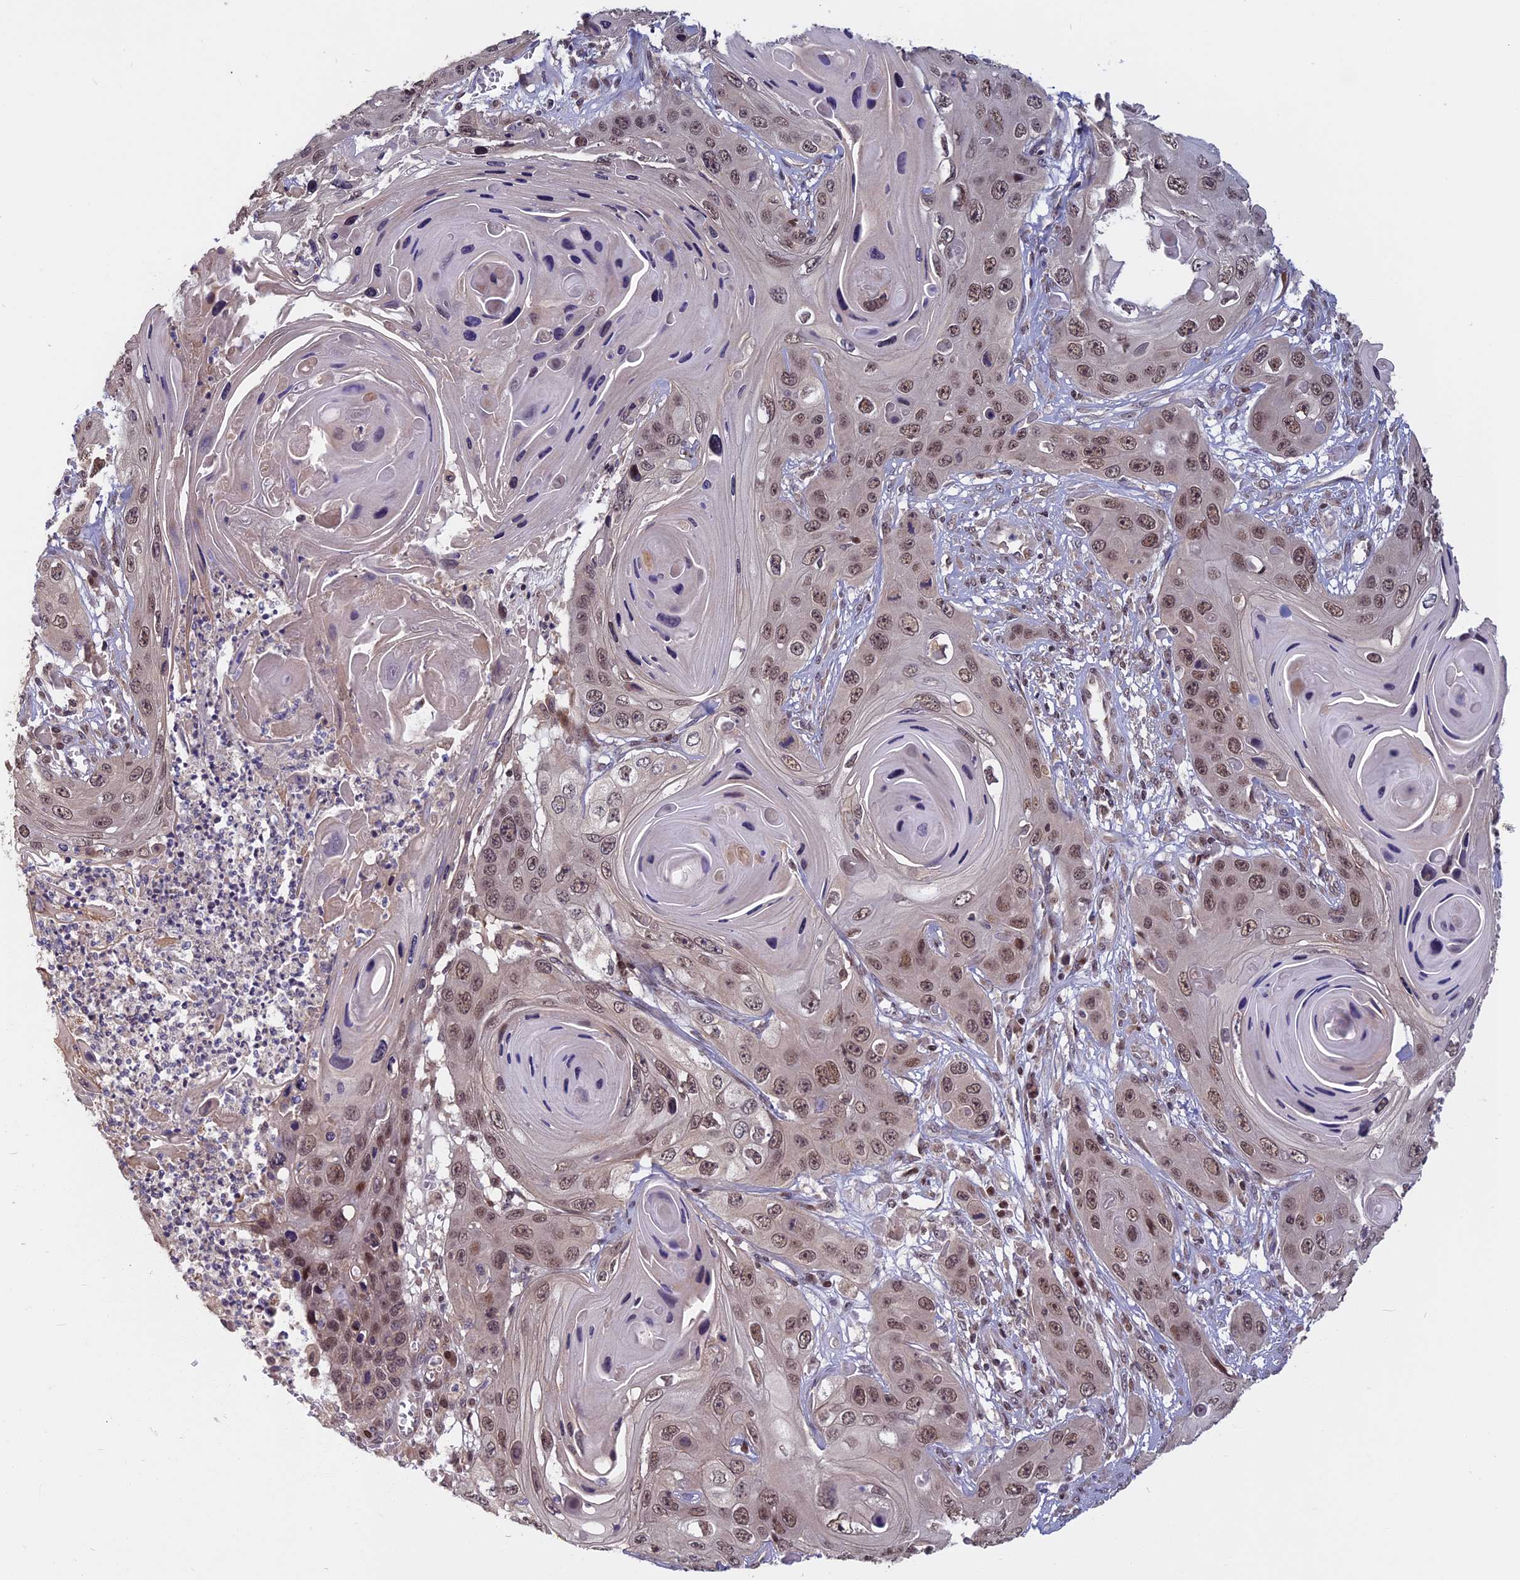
{"staining": {"intensity": "moderate", "quantity": ">75%", "location": "nuclear"}, "tissue": "skin cancer", "cell_type": "Tumor cells", "image_type": "cancer", "snomed": [{"axis": "morphology", "description": "Squamous cell carcinoma, NOS"}, {"axis": "topography", "description": "Skin"}], "caption": "This micrograph reveals immunohistochemistry (IHC) staining of human skin cancer, with medium moderate nuclear staining in about >75% of tumor cells.", "gene": "CCDC113", "patient": {"sex": "male", "age": 55}}